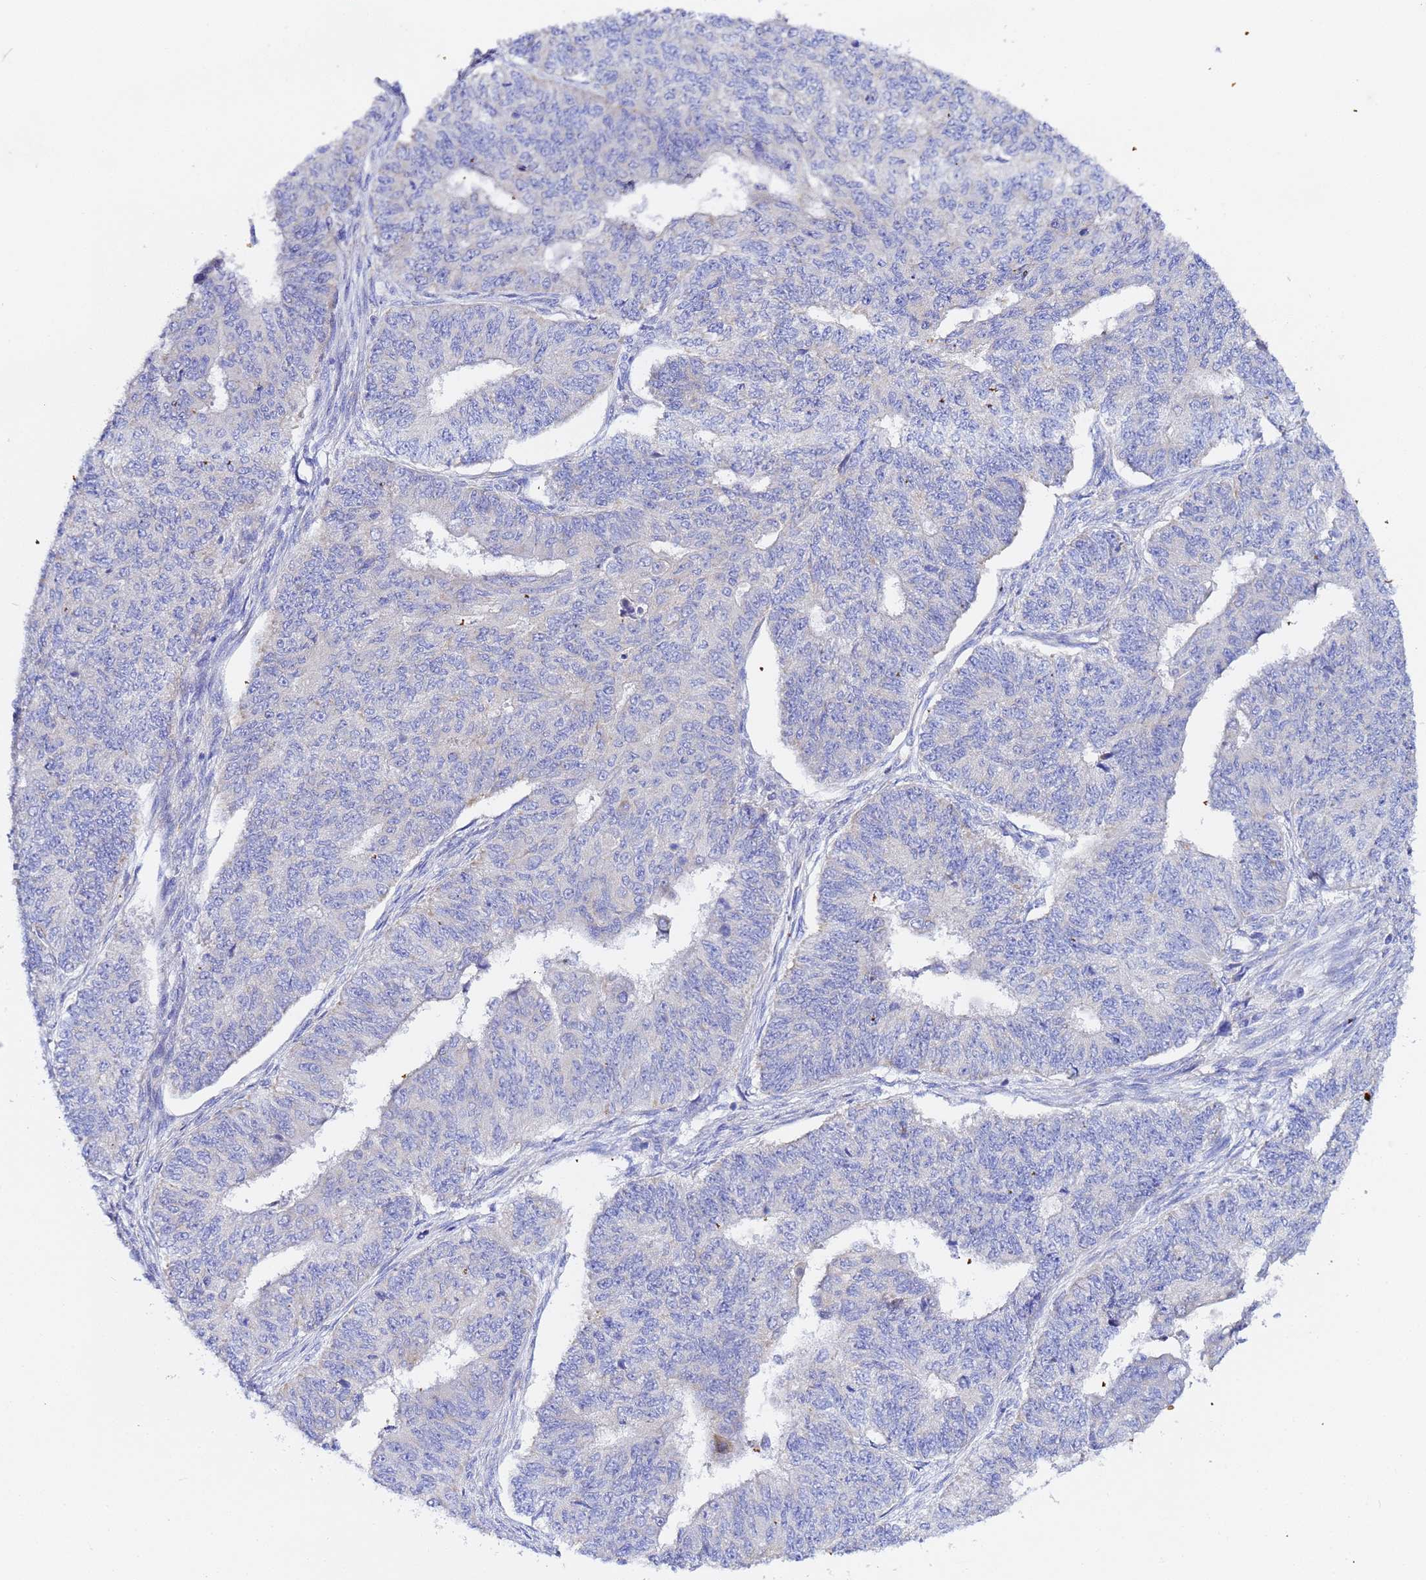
{"staining": {"intensity": "negative", "quantity": "none", "location": "none"}, "tissue": "endometrial cancer", "cell_type": "Tumor cells", "image_type": "cancer", "snomed": [{"axis": "morphology", "description": "Adenocarcinoma, NOS"}, {"axis": "topography", "description": "Endometrium"}], "caption": "Endometrial cancer (adenocarcinoma) stained for a protein using immunohistochemistry (IHC) exhibits no expression tumor cells.", "gene": "VTI1B", "patient": {"sex": "female", "age": 32}}